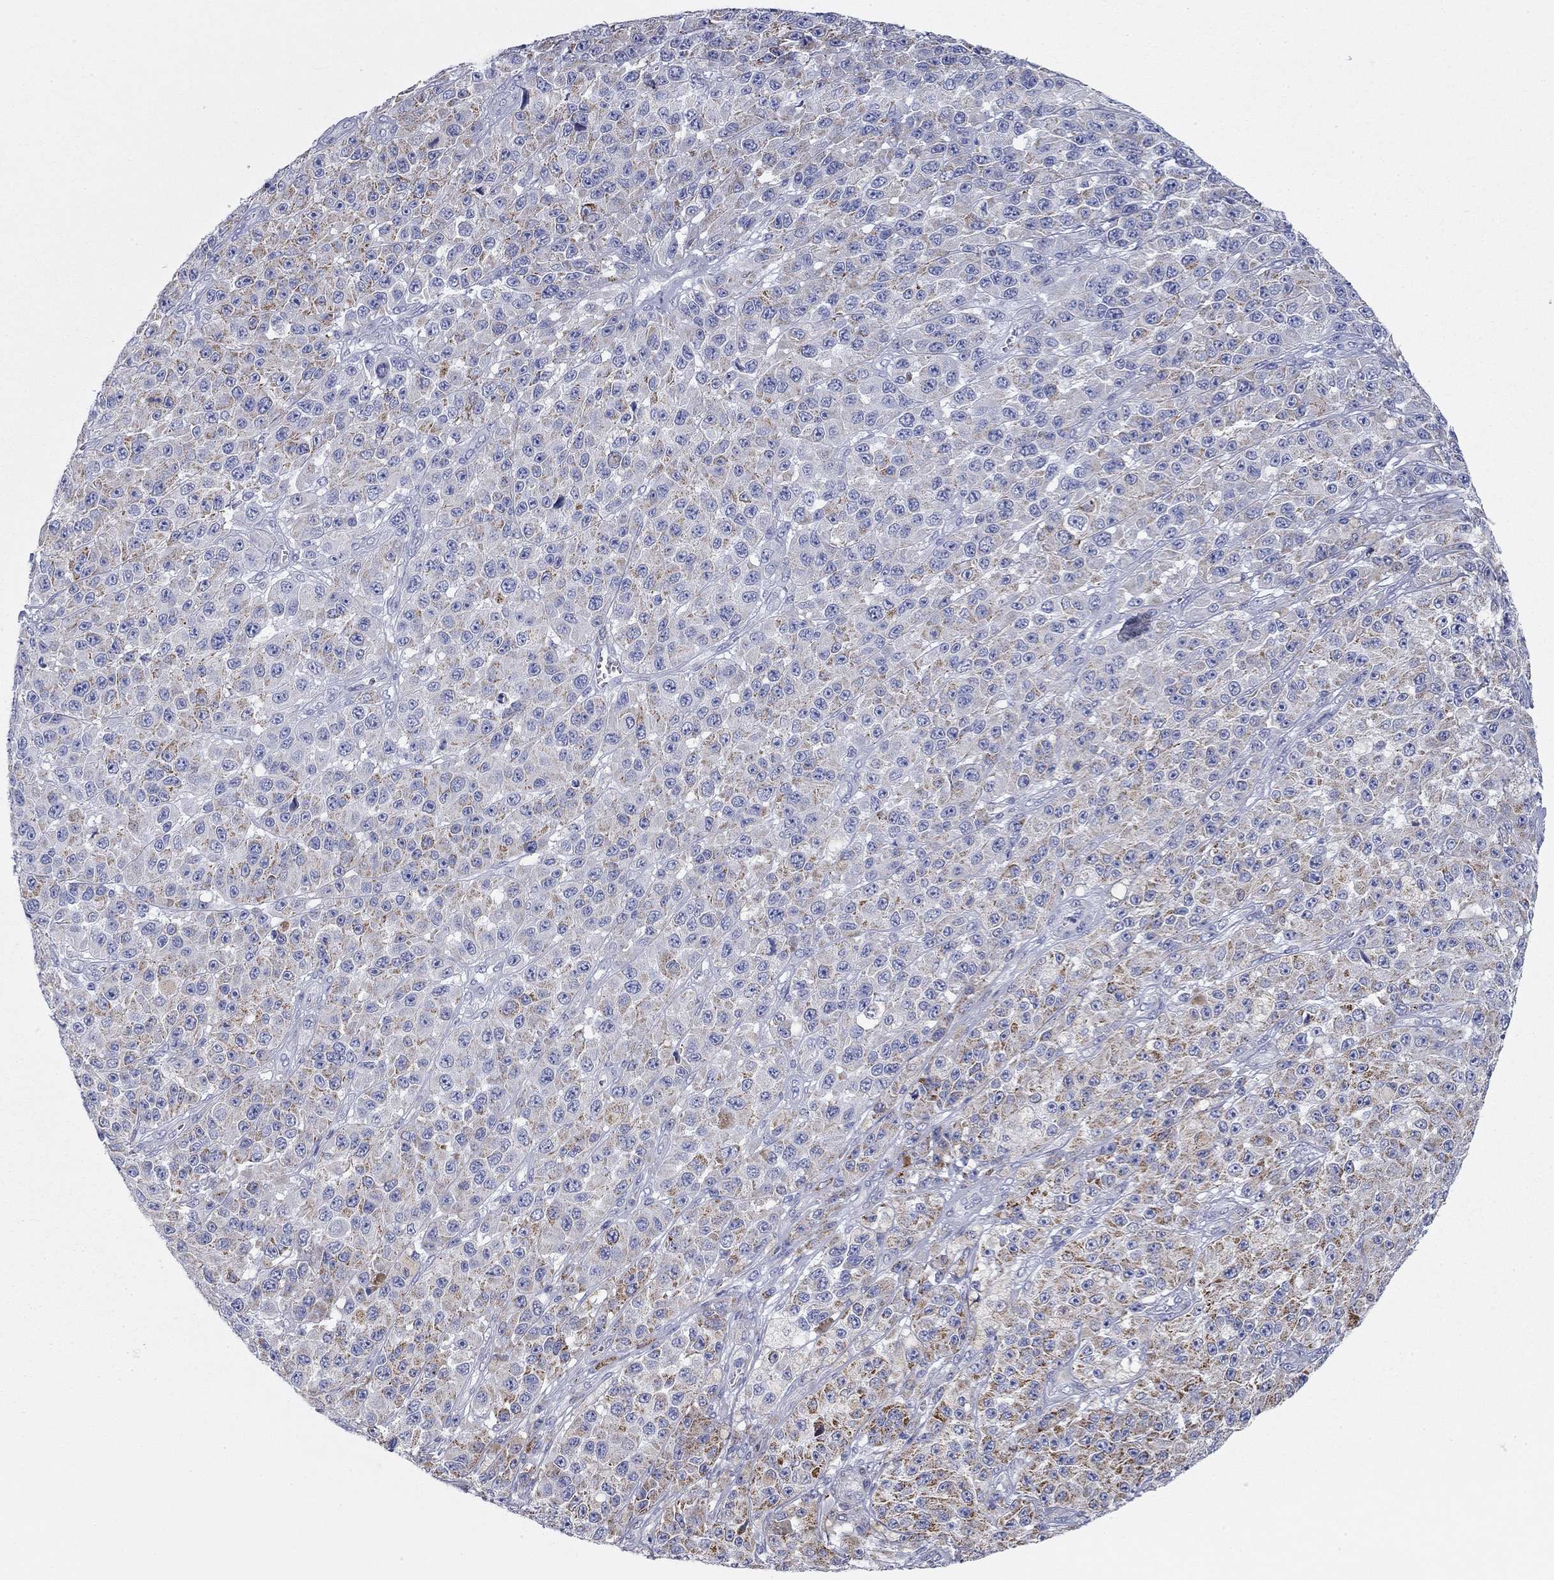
{"staining": {"intensity": "weak", "quantity": "<25%", "location": "cytoplasmic/membranous"}, "tissue": "melanoma", "cell_type": "Tumor cells", "image_type": "cancer", "snomed": [{"axis": "morphology", "description": "Malignant melanoma, NOS"}, {"axis": "topography", "description": "Skin"}], "caption": "Malignant melanoma stained for a protein using immunohistochemistry (IHC) demonstrates no staining tumor cells.", "gene": "CHI3L2", "patient": {"sex": "female", "age": 58}}